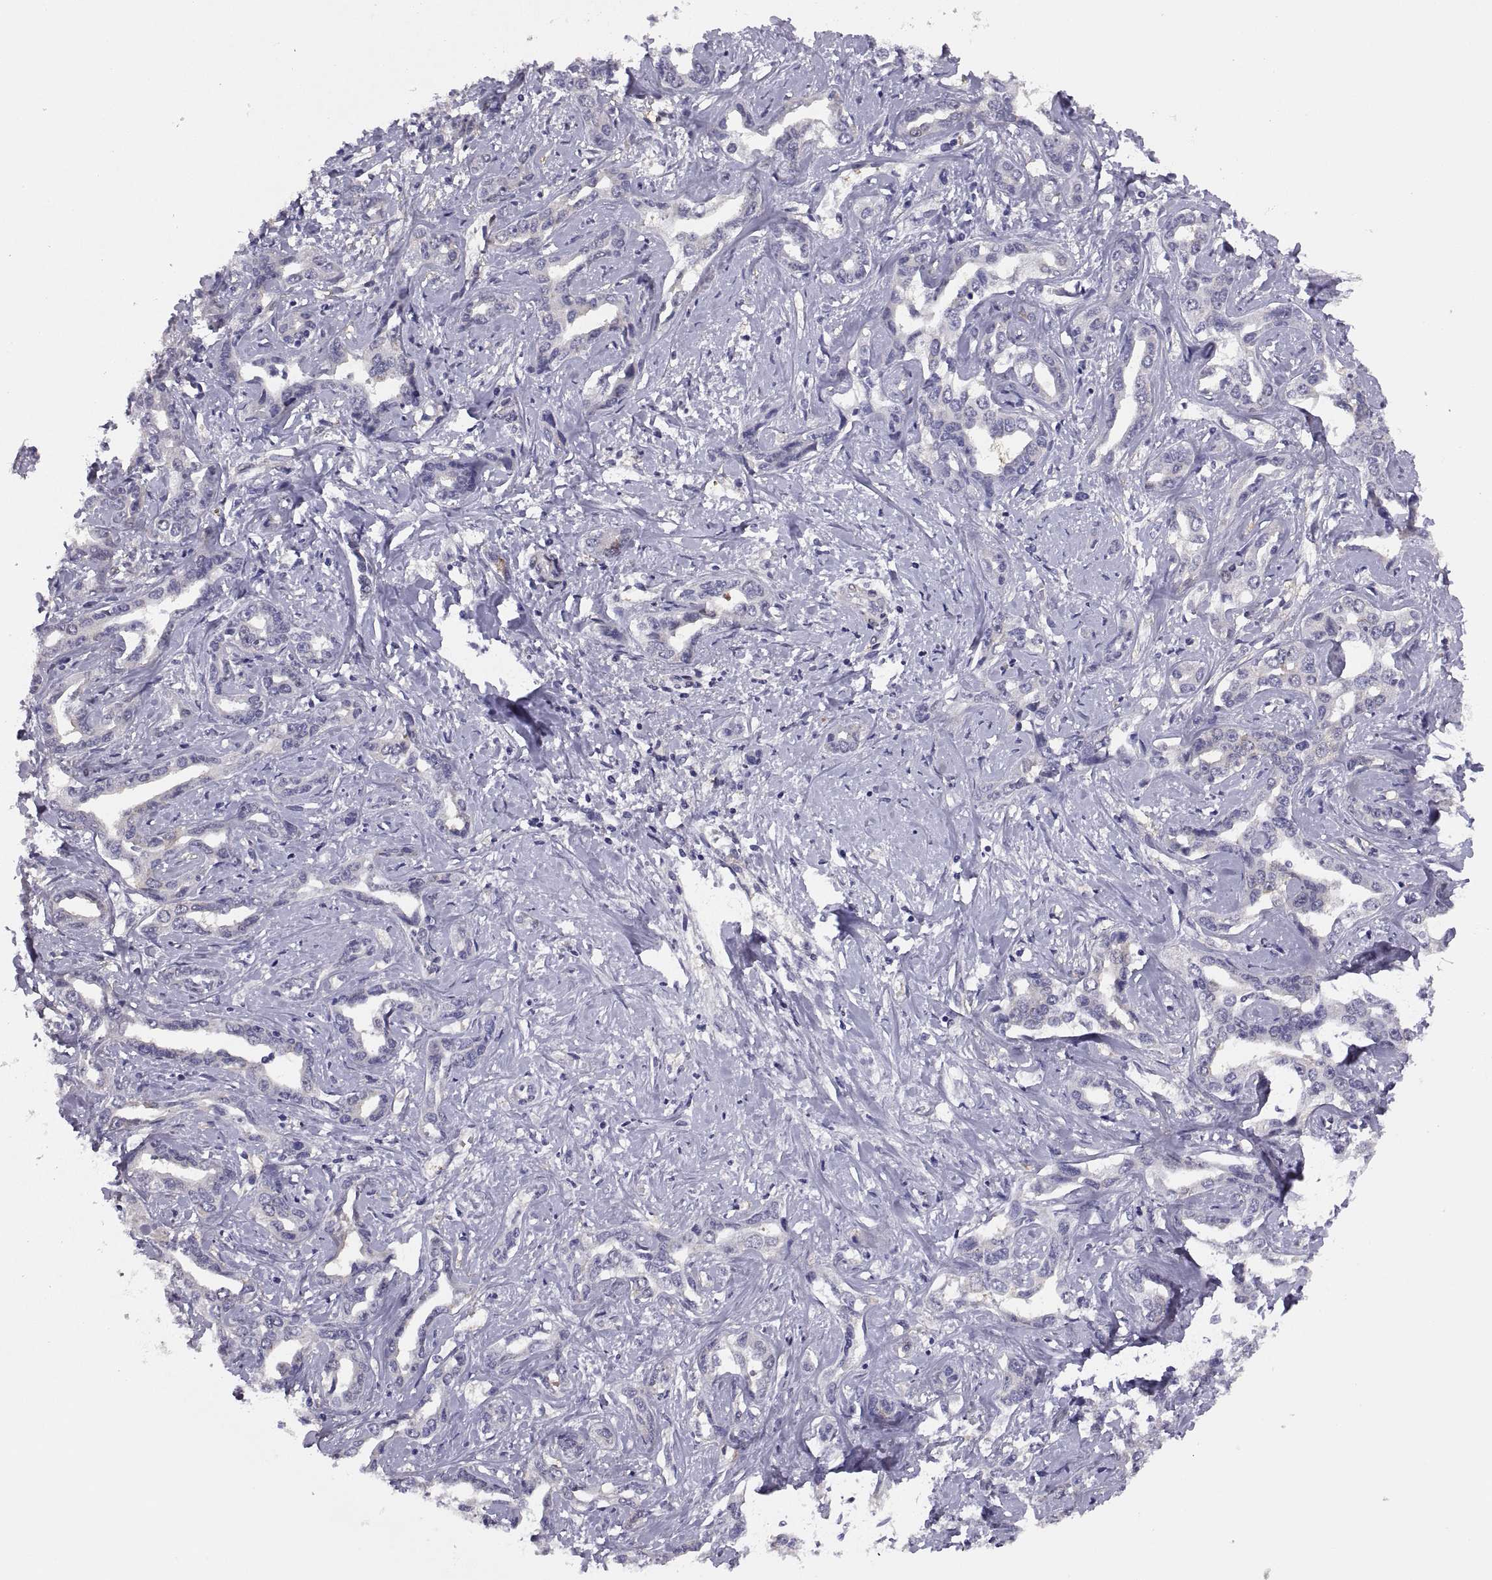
{"staining": {"intensity": "negative", "quantity": "none", "location": "none"}, "tissue": "liver cancer", "cell_type": "Tumor cells", "image_type": "cancer", "snomed": [{"axis": "morphology", "description": "Cholangiocarcinoma"}, {"axis": "topography", "description": "Liver"}], "caption": "High power microscopy photomicrograph of an immunohistochemistry micrograph of liver cancer (cholangiocarcinoma), revealing no significant staining in tumor cells.", "gene": "STRC", "patient": {"sex": "male", "age": 59}}